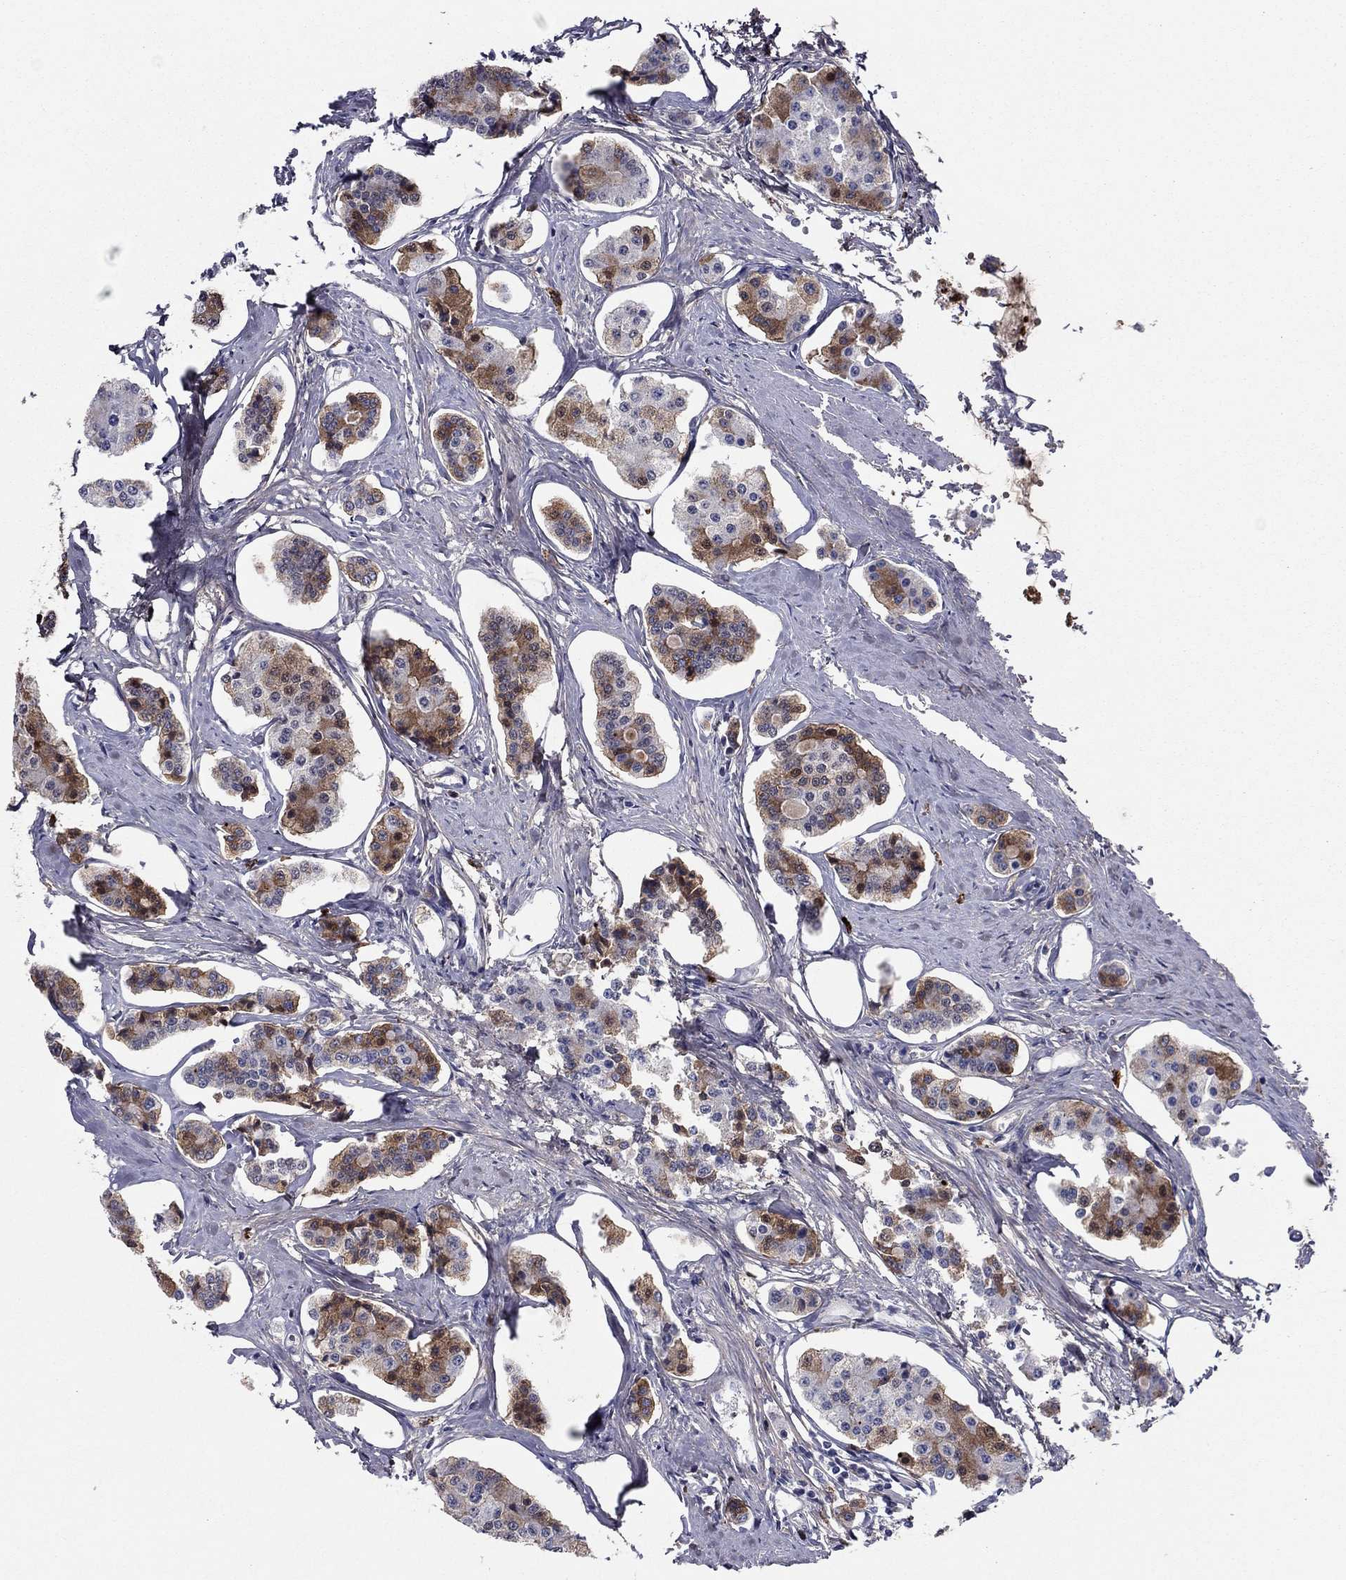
{"staining": {"intensity": "moderate", "quantity": "25%-75%", "location": "cytoplasmic/membranous"}, "tissue": "carcinoid", "cell_type": "Tumor cells", "image_type": "cancer", "snomed": [{"axis": "morphology", "description": "Carcinoid, malignant, NOS"}, {"axis": "topography", "description": "Small intestine"}], "caption": "A brown stain shows moderate cytoplasmic/membranous expression of a protein in carcinoid tumor cells. (DAB IHC, brown staining for protein, blue staining for nuclei).", "gene": "HPX", "patient": {"sex": "female", "age": 65}}